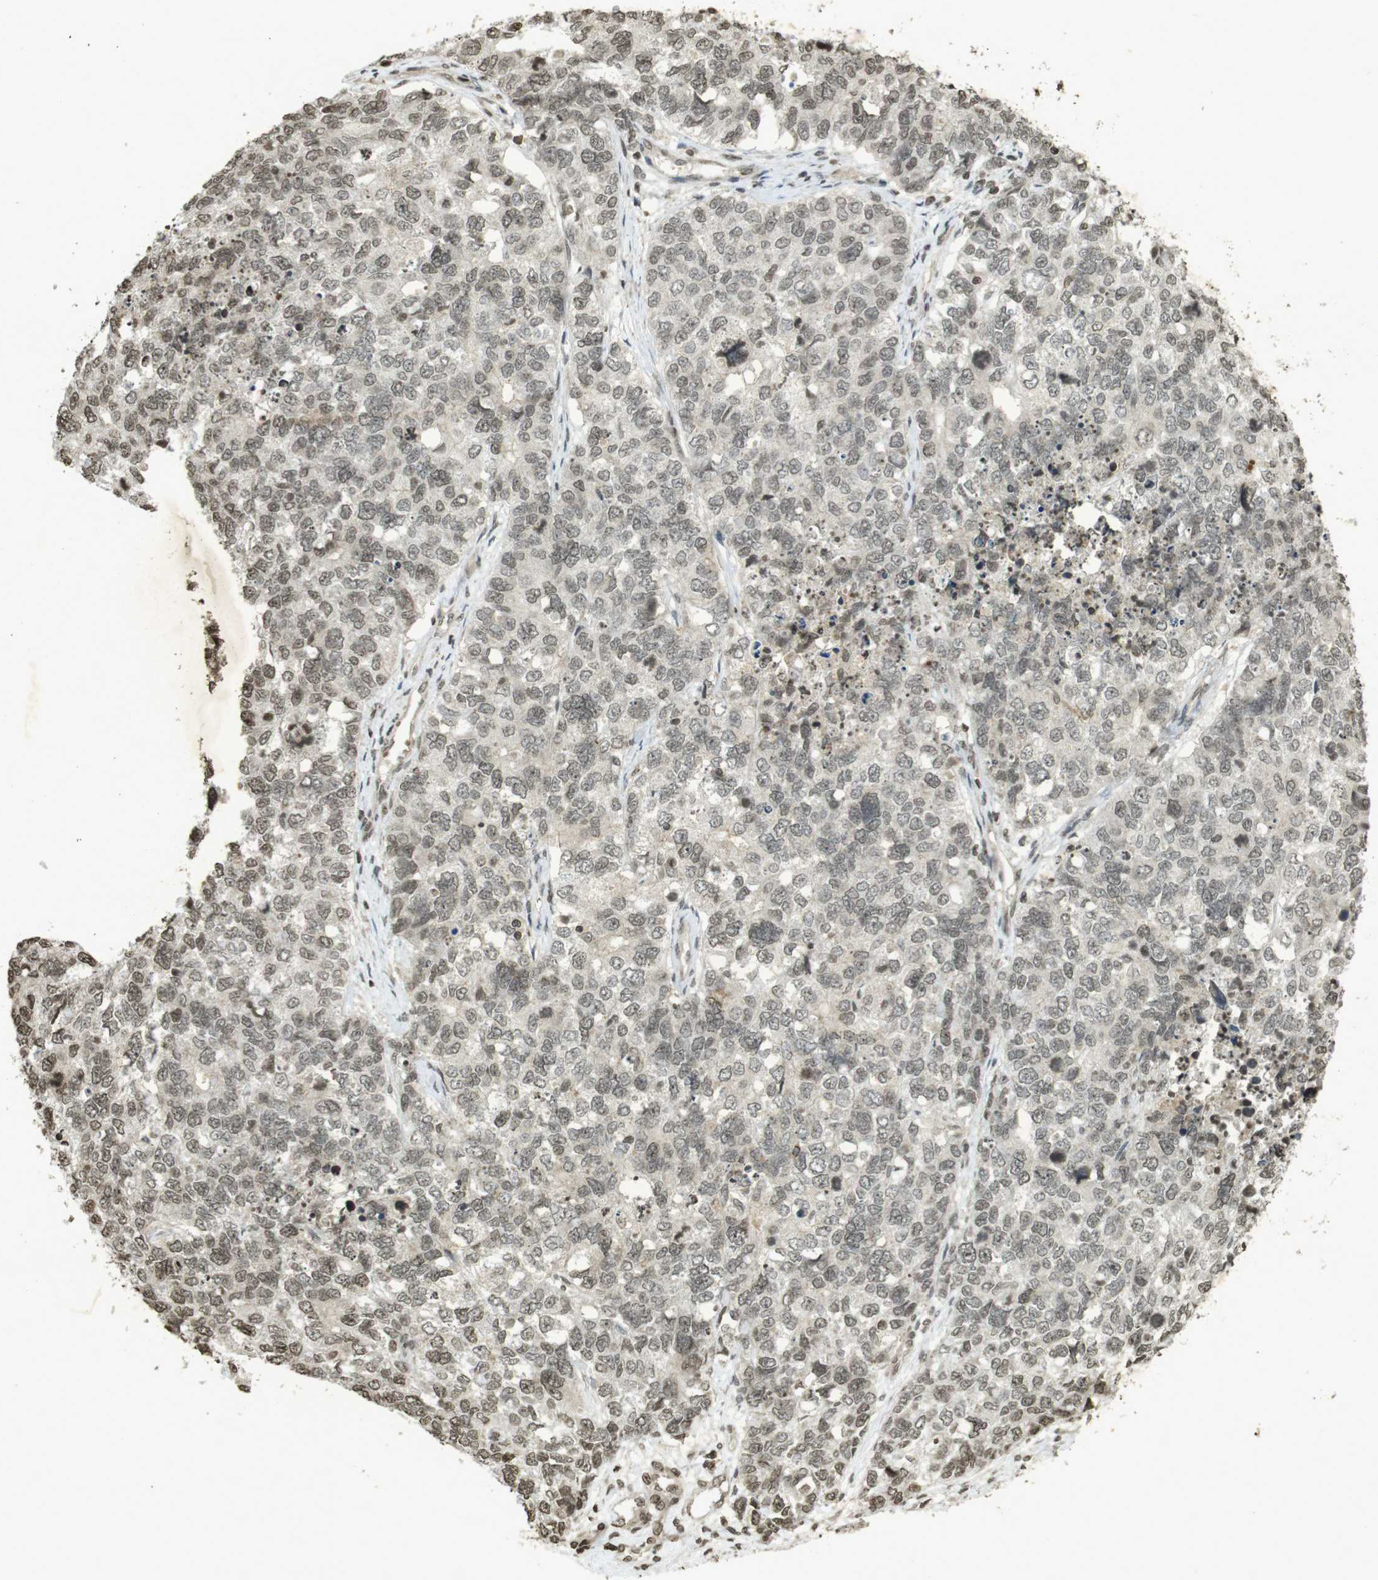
{"staining": {"intensity": "weak", "quantity": ">75%", "location": "nuclear"}, "tissue": "cervical cancer", "cell_type": "Tumor cells", "image_type": "cancer", "snomed": [{"axis": "morphology", "description": "Squamous cell carcinoma, NOS"}, {"axis": "topography", "description": "Cervix"}], "caption": "A brown stain shows weak nuclear positivity of a protein in human squamous cell carcinoma (cervical) tumor cells. (Brightfield microscopy of DAB IHC at high magnification).", "gene": "ORC4", "patient": {"sex": "female", "age": 63}}